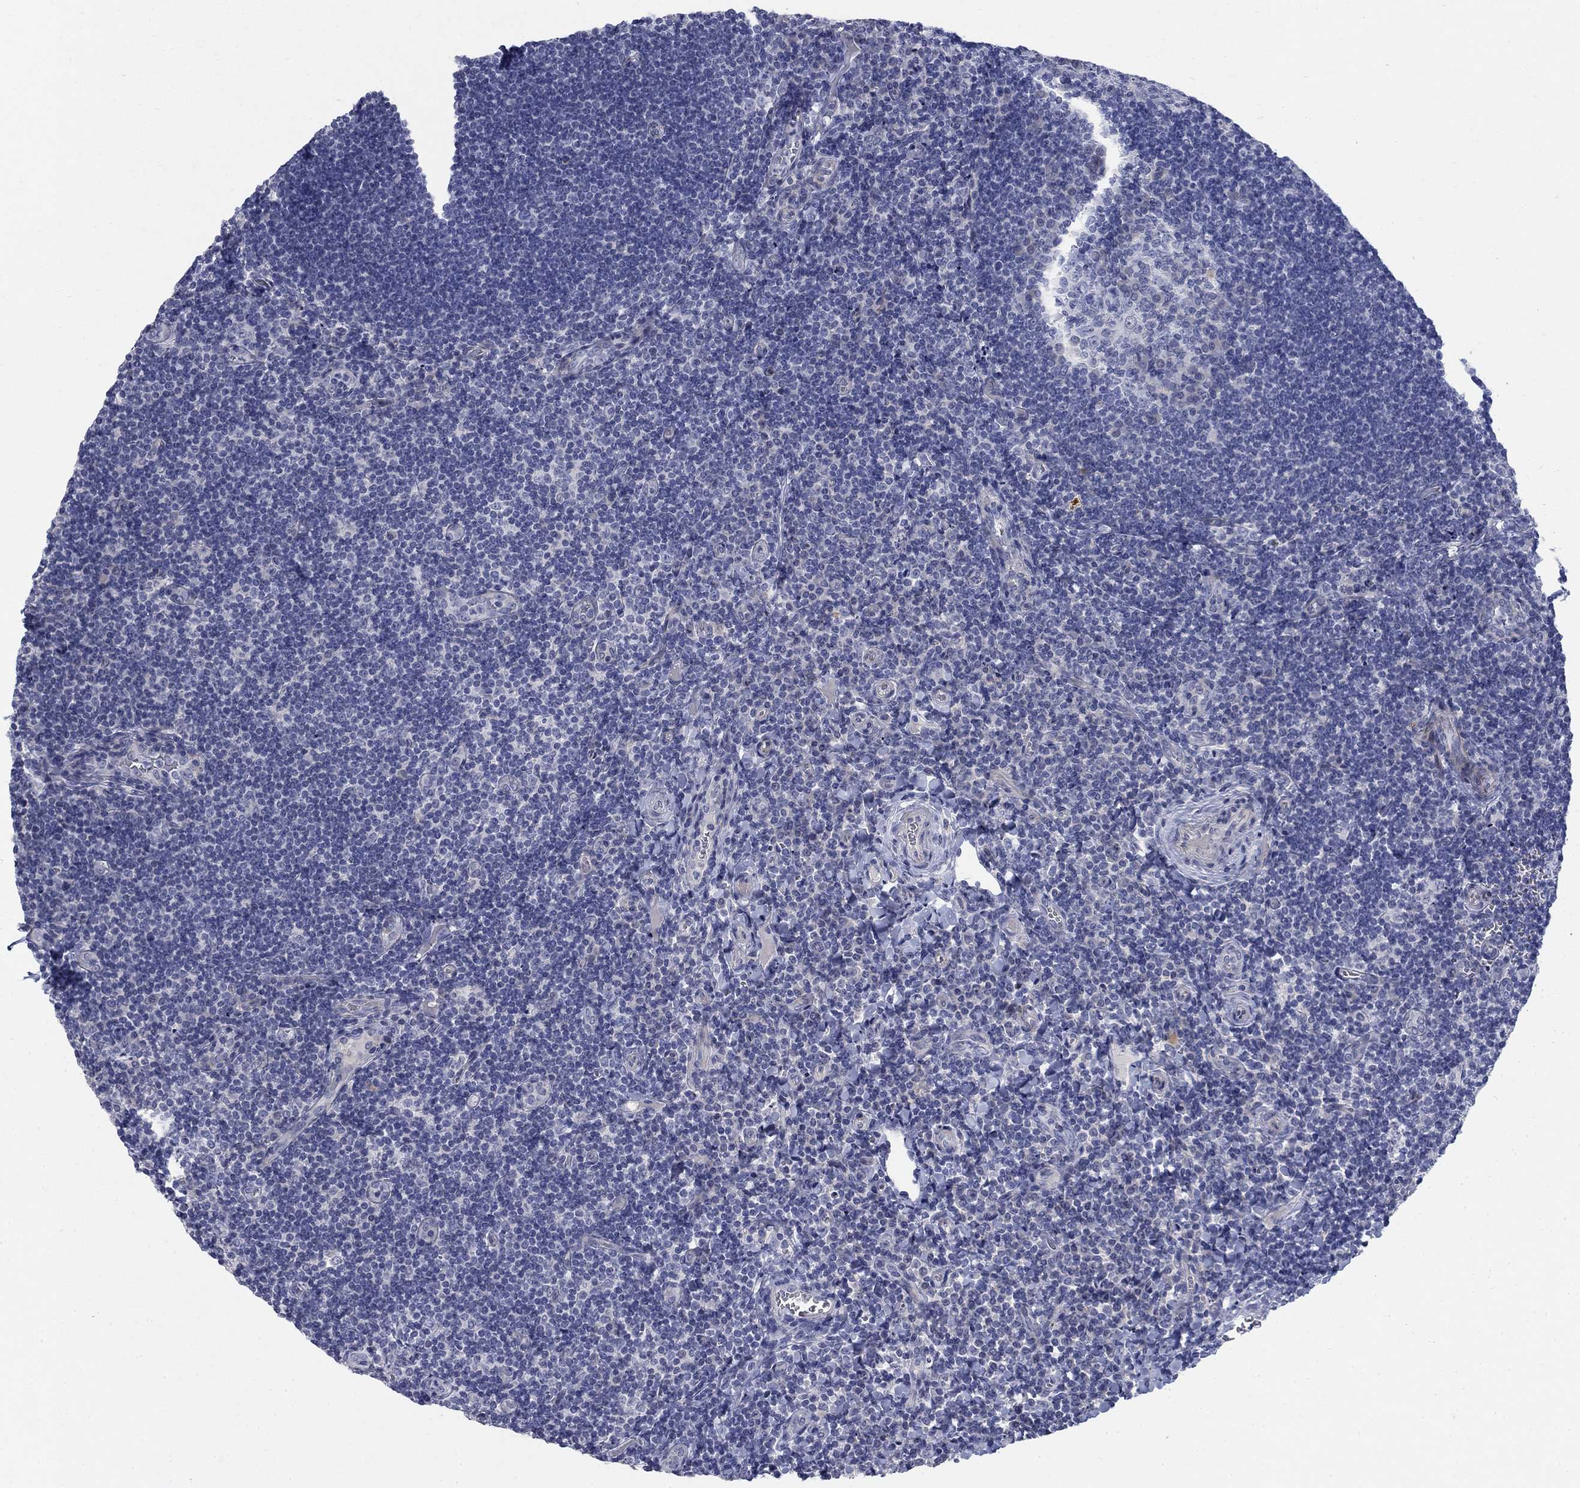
{"staining": {"intensity": "negative", "quantity": "none", "location": "none"}, "tissue": "tonsil", "cell_type": "Germinal center cells", "image_type": "normal", "snomed": [{"axis": "morphology", "description": "Normal tissue, NOS"}, {"axis": "morphology", "description": "Inflammation, NOS"}, {"axis": "topography", "description": "Tonsil"}], "caption": "Protein analysis of normal tonsil reveals no significant positivity in germinal center cells. (Stains: DAB immunohistochemistry (IHC) with hematoxylin counter stain, Microscopy: brightfield microscopy at high magnification).", "gene": "DNER", "patient": {"sex": "female", "age": 31}}